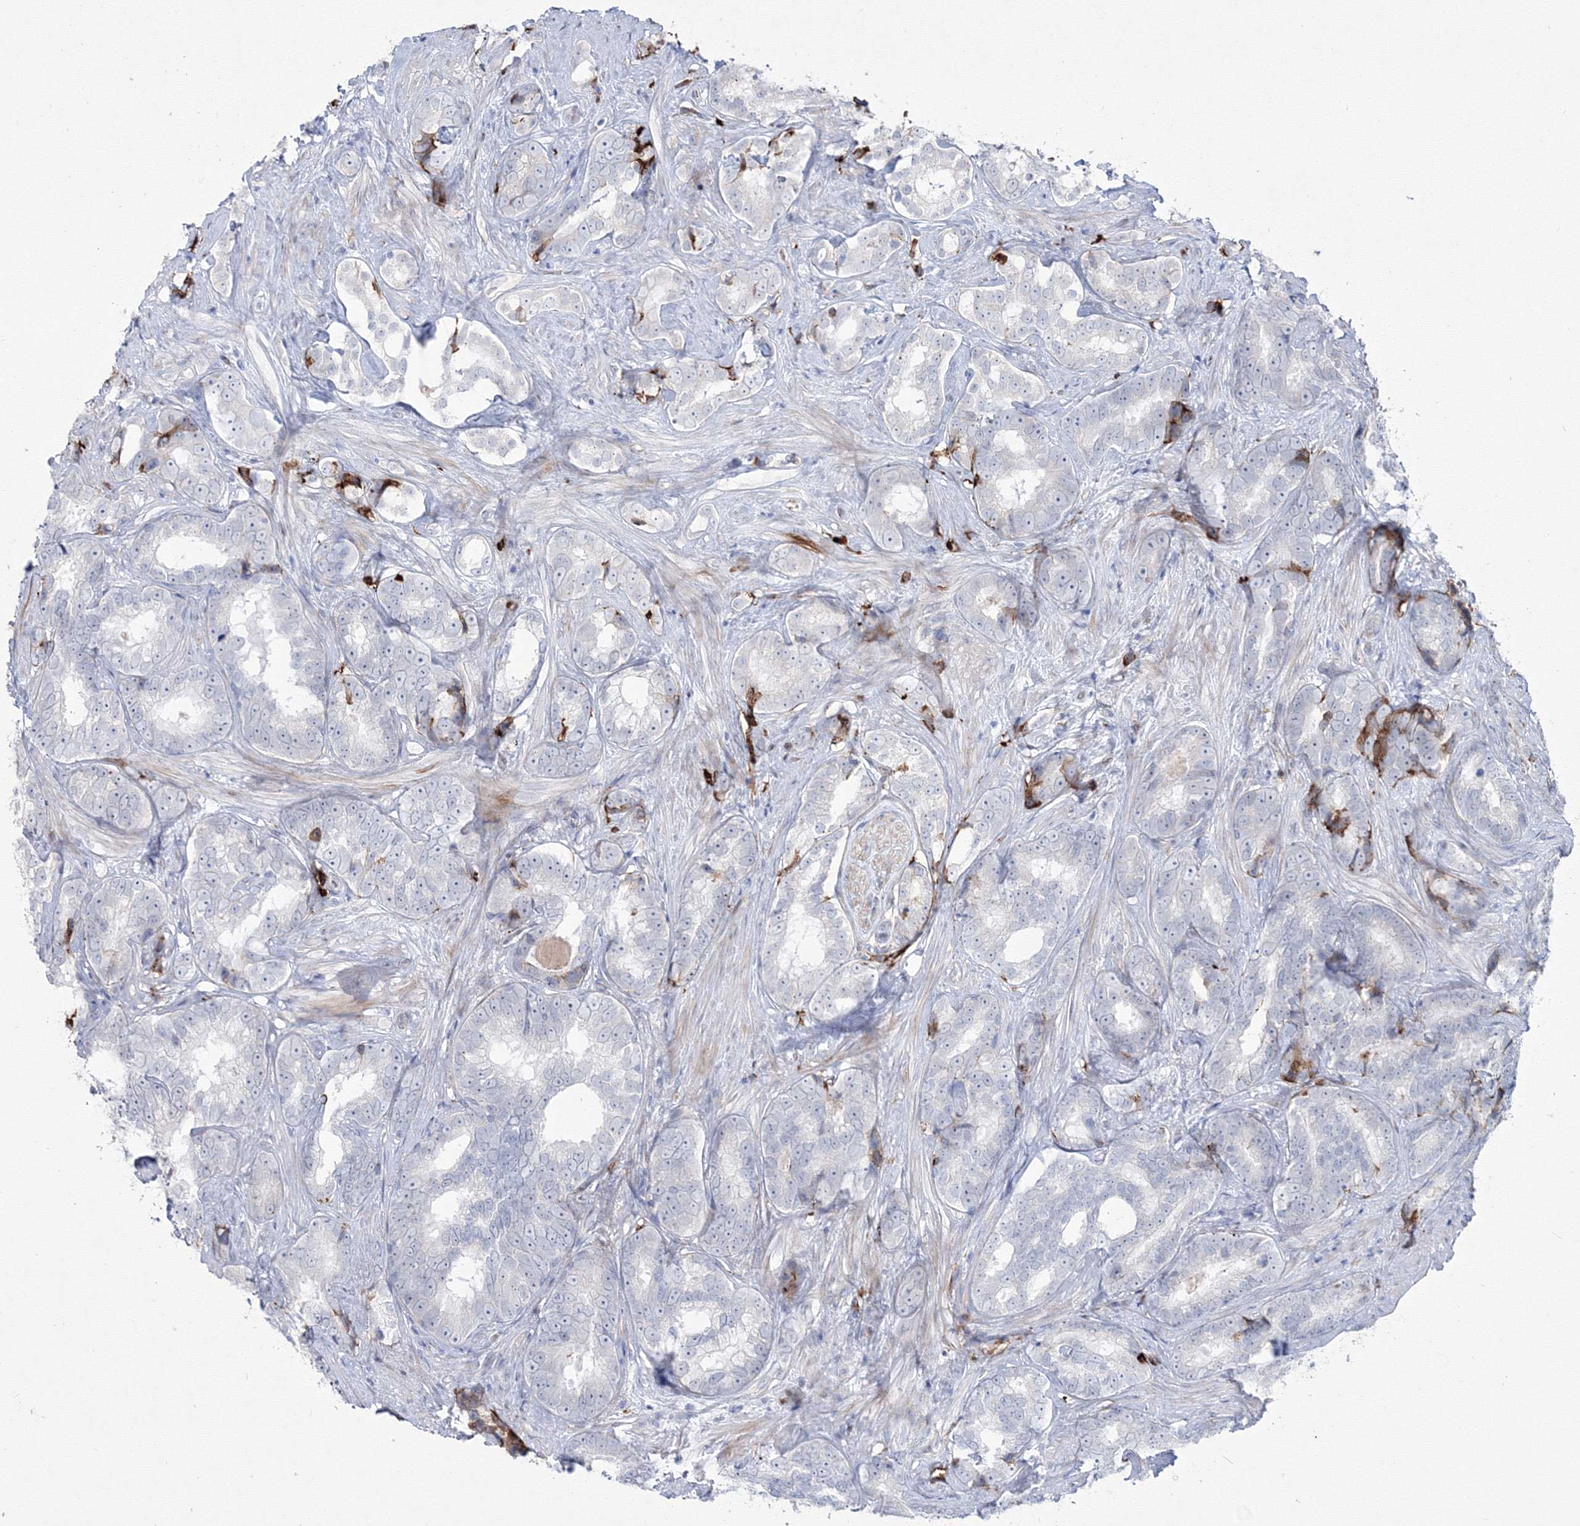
{"staining": {"intensity": "negative", "quantity": "none", "location": "none"}, "tissue": "prostate cancer", "cell_type": "Tumor cells", "image_type": "cancer", "snomed": [{"axis": "morphology", "description": "Adenocarcinoma, High grade"}, {"axis": "topography", "description": "Prostate"}], "caption": "Immunohistochemical staining of human prostate cancer (high-grade adenocarcinoma) reveals no significant positivity in tumor cells. (DAB (3,3'-diaminobenzidine) immunohistochemistry (IHC), high magnification).", "gene": "HYAL2", "patient": {"sex": "male", "age": 66}}